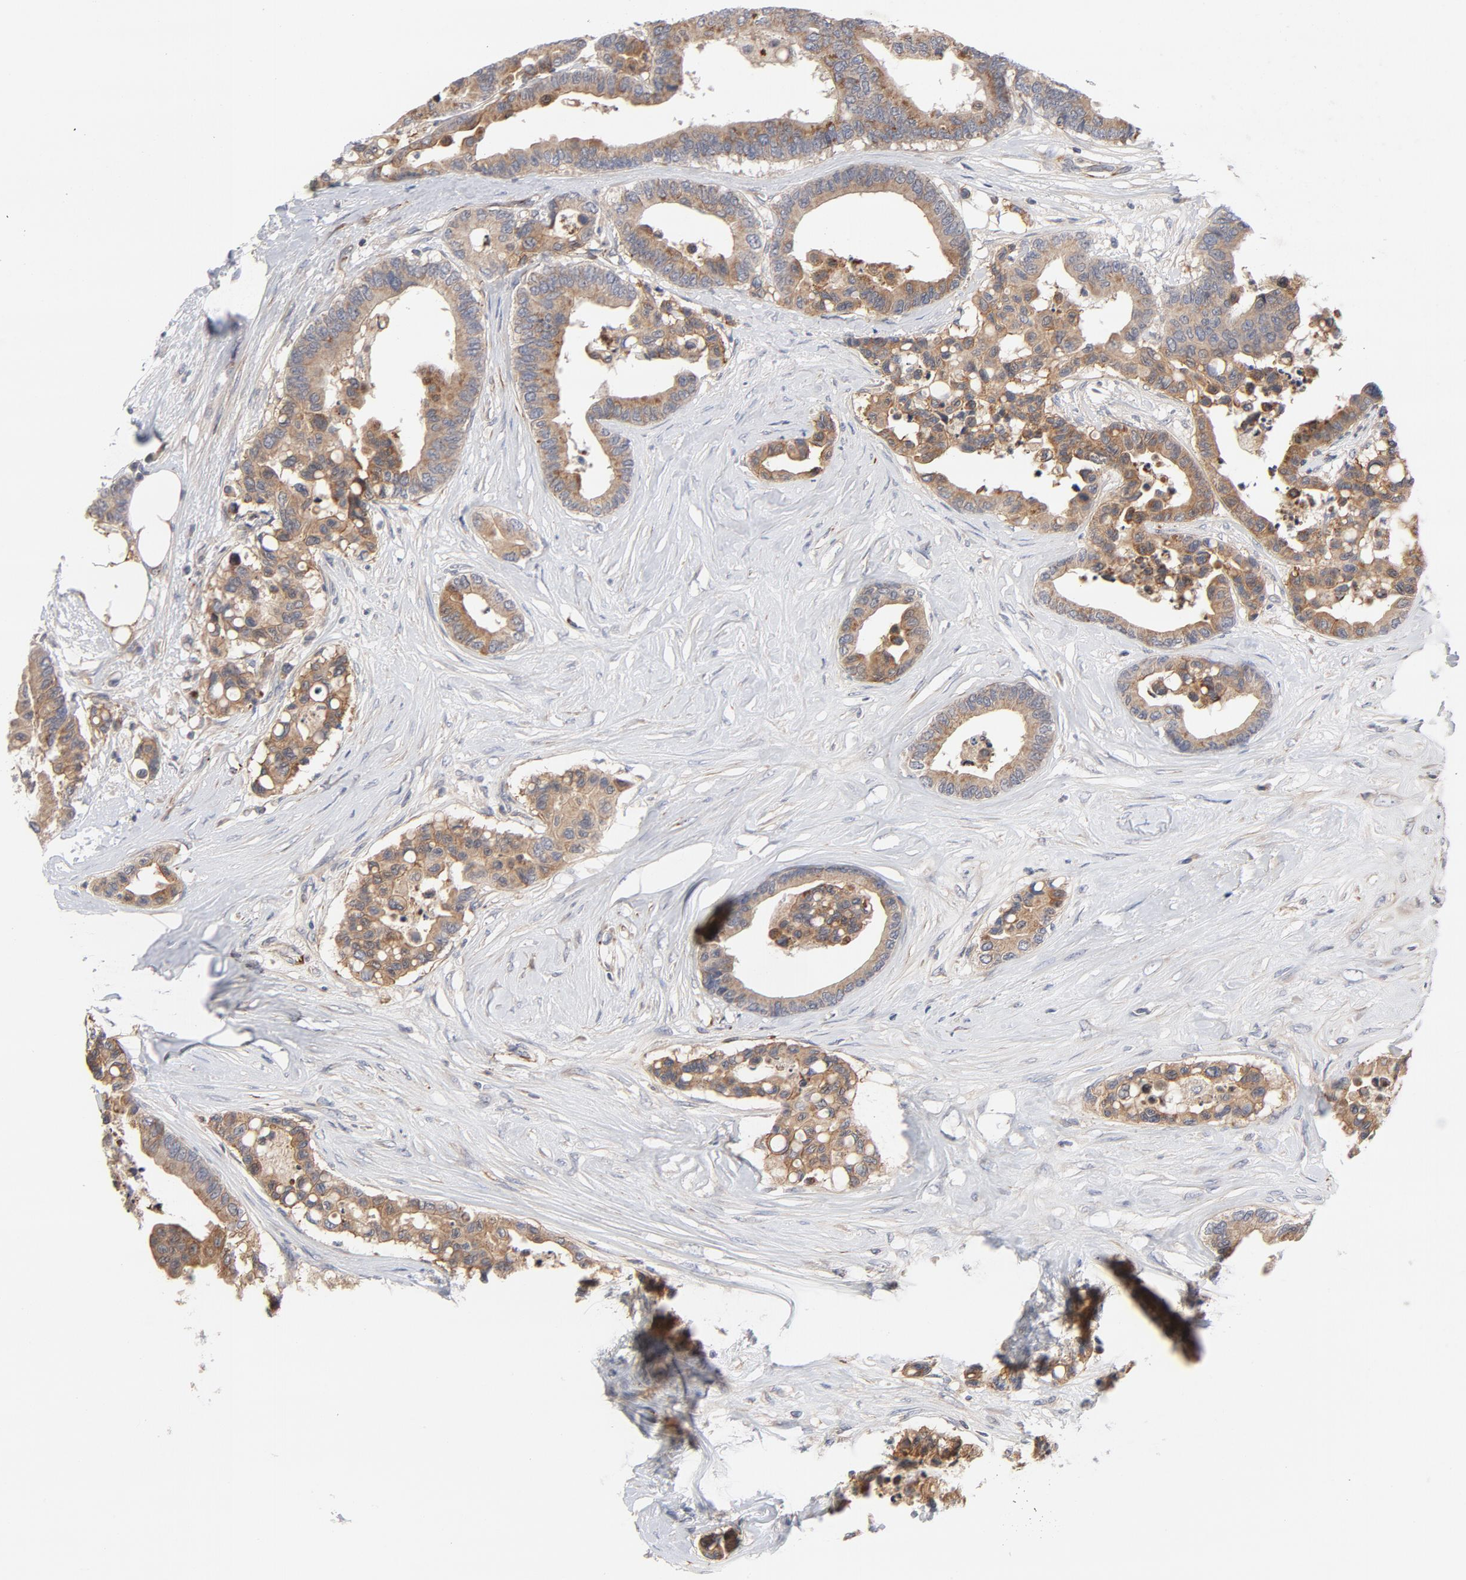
{"staining": {"intensity": "moderate", "quantity": ">75%", "location": "cytoplasmic/membranous"}, "tissue": "colorectal cancer", "cell_type": "Tumor cells", "image_type": "cancer", "snomed": [{"axis": "morphology", "description": "Adenocarcinoma, NOS"}, {"axis": "topography", "description": "Colon"}], "caption": "A histopathology image of colorectal cancer stained for a protein shows moderate cytoplasmic/membranous brown staining in tumor cells.", "gene": "DNAAF2", "patient": {"sex": "male", "age": 82}}